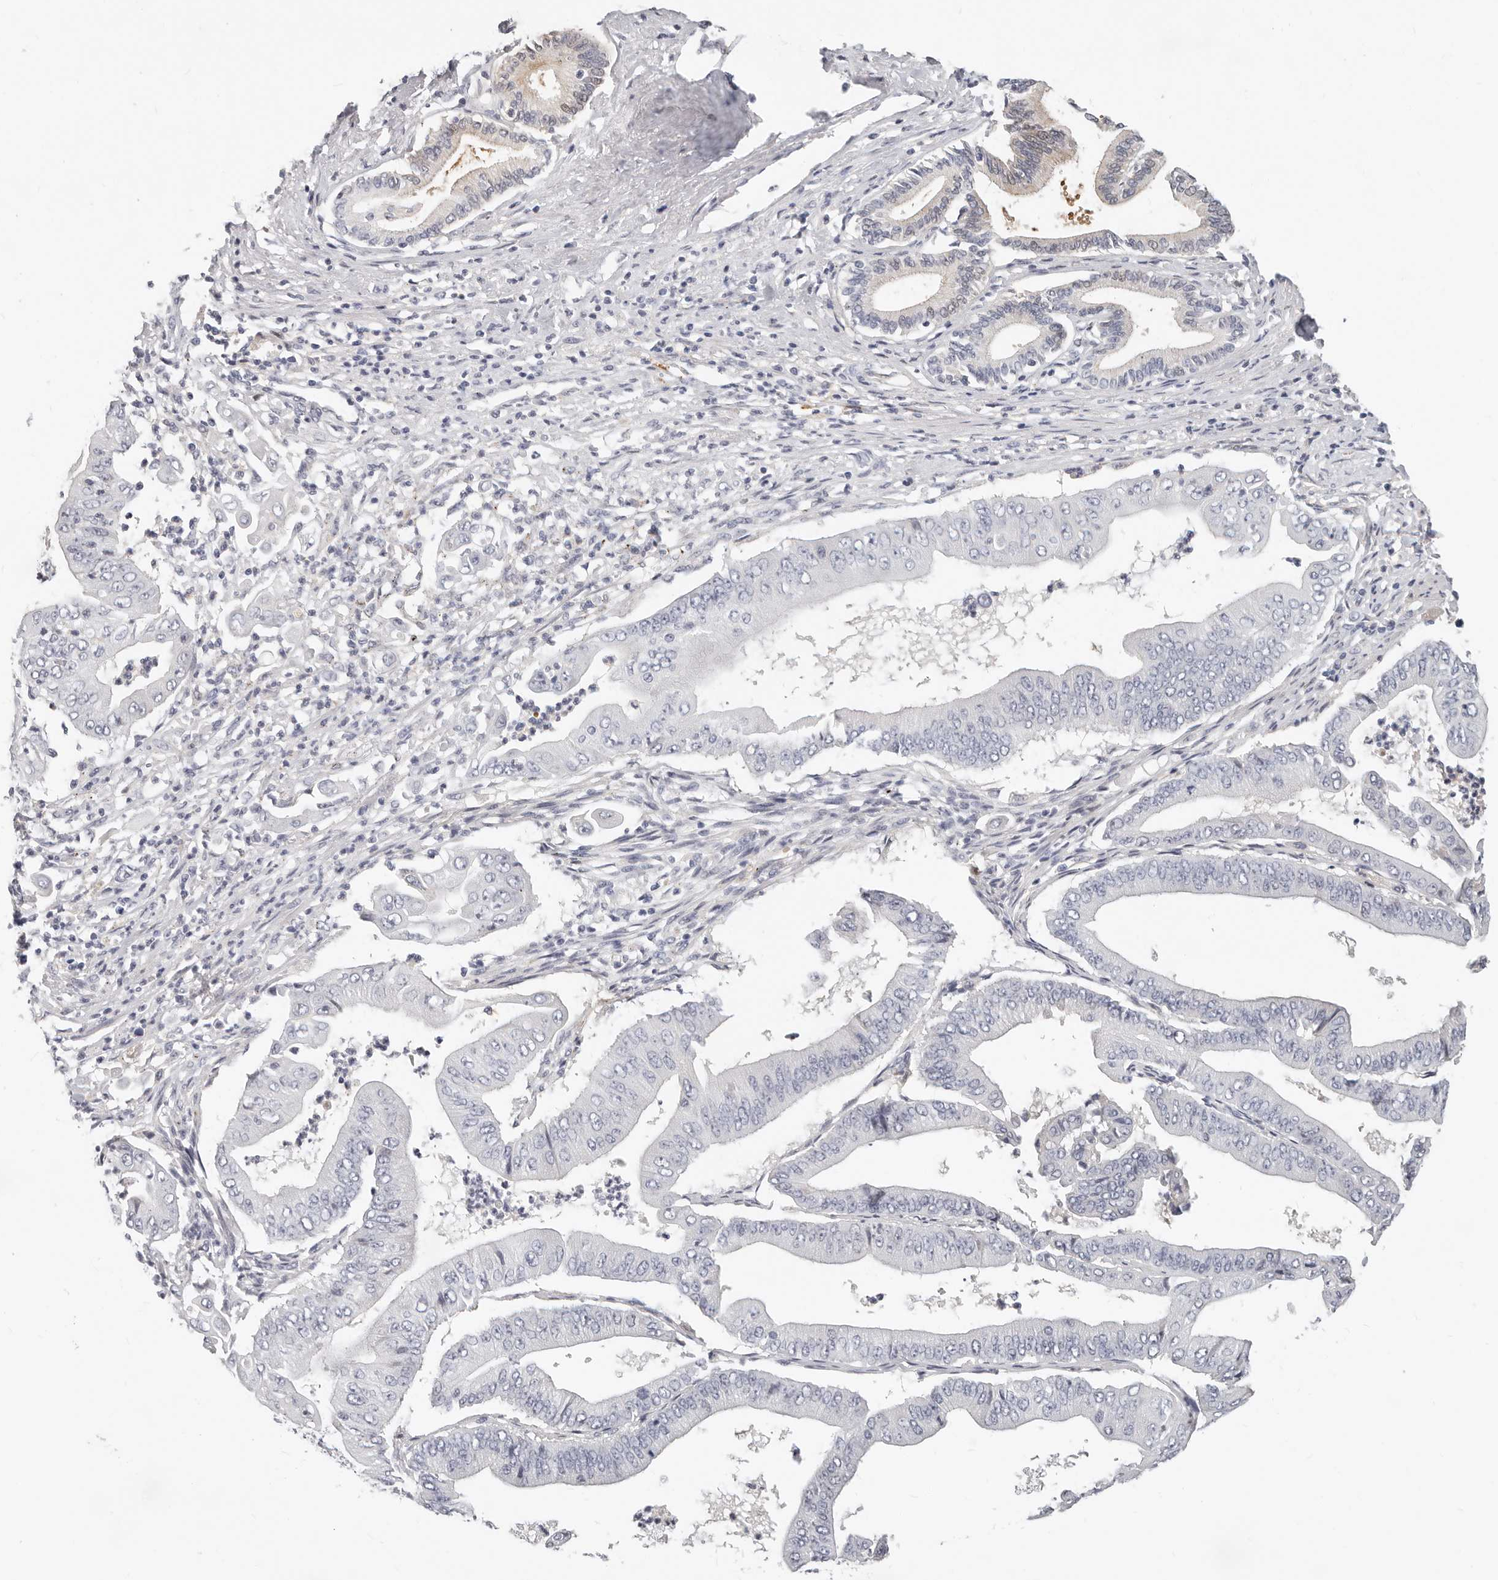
{"staining": {"intensity": "negative", "quantity": "none", "location": "none"}, "tissue": "pancreatic cancer", "cell_type": "Tumor cells", "image_type": "cancer", "snomed": [{"axis": "morphology", "description": "Adenocarcinoma, NOS"}, {"axis": "topography", "description": "Pancreas"}], "caption": "Pancreatic cancer was stained to show a protein in brown. There is no significant expression in tumor cells.", "gene": "ZRANB1", "patient": {"sex": "female", "age": 77}}